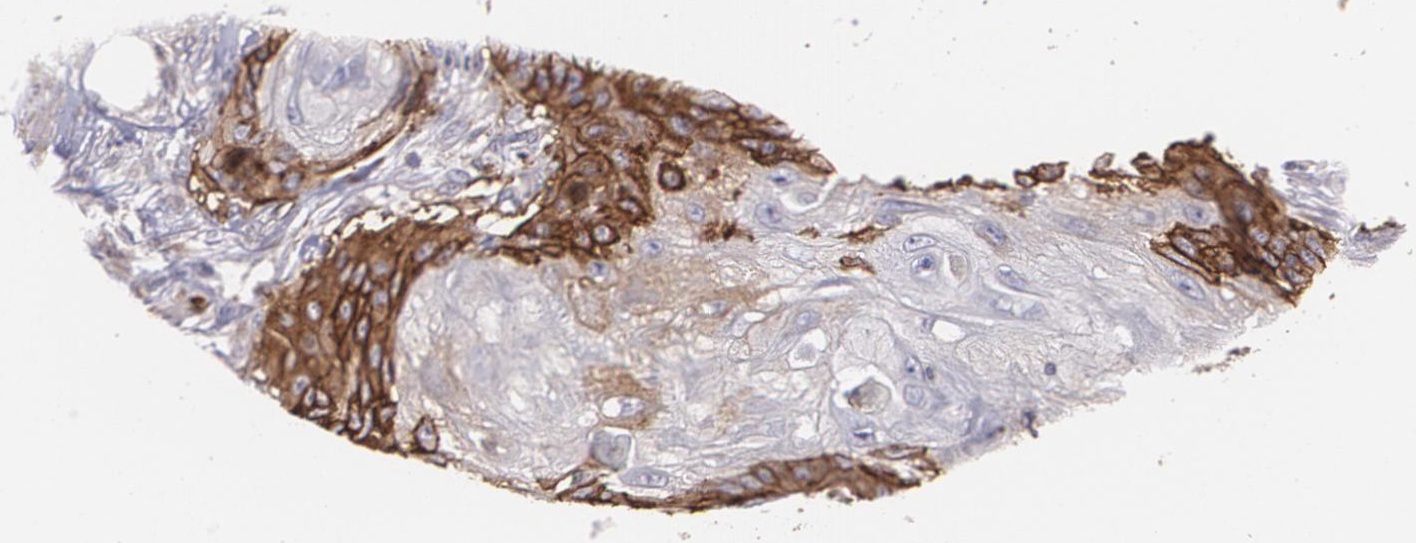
{"staining": {"intensity": "strong", "quantity": ">75%", "location": "cytoplasmic/membranous"}, "tissue": "skin cancer", "cell_type": "Tumor cells", "image_type": "cancer", "snomed": [{"axis": "morphology", "description": "Squamous cell carcinoma, NOS"}, {"axis": "topography", "description": "Skin"}], "caption": "Immunohistochemical staining of human squamous cell carcinoma (skin) shows high levels of strong cytoplasmic/membranous protein positivity in about >75% of tumor cells. (DAB IHC with brightfield microscopy, high magnification).", "gene": "SLC2A1", "patient": {"sex": "female", "age": 88}}